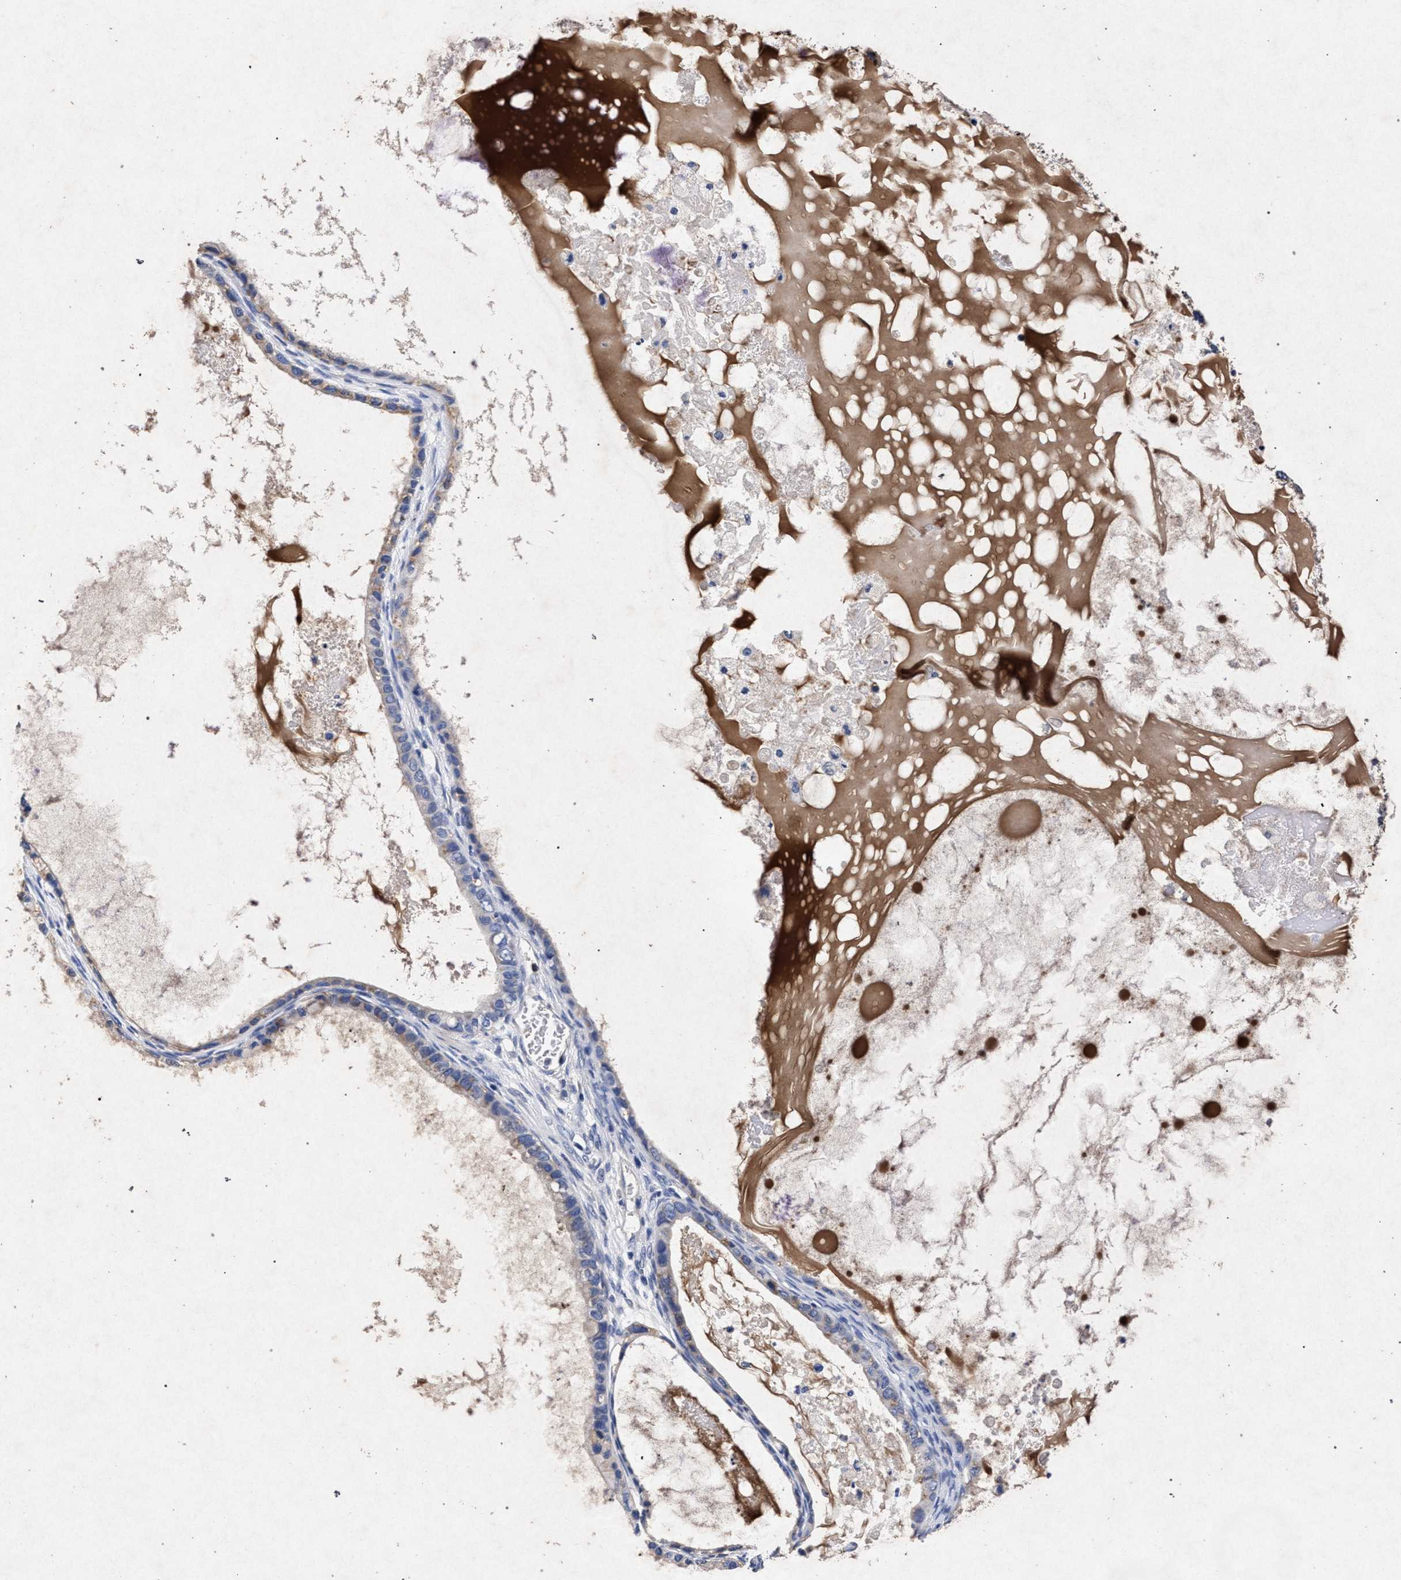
{"staining": {"intensity": "weak", "quantity": "<25%", "location": "cytoplasmic/membranous"}, "tissue": "ovarian cancer", "cell_type": "Tumor cells", "image_type": "cancer", "snomed": [{"axis": "morphology", "description": "Cystadenocarcinoma, mucinous, NOS"}, {"axis": "topography", "description": "Ovary"}], "caption": "The histopathology image demonstrates no staining of tumor cells in mucinous cystadenocarcinoma (ovarian).", "gene": "ATP1A2", "patient": {"sex": "female", "age": 80}}